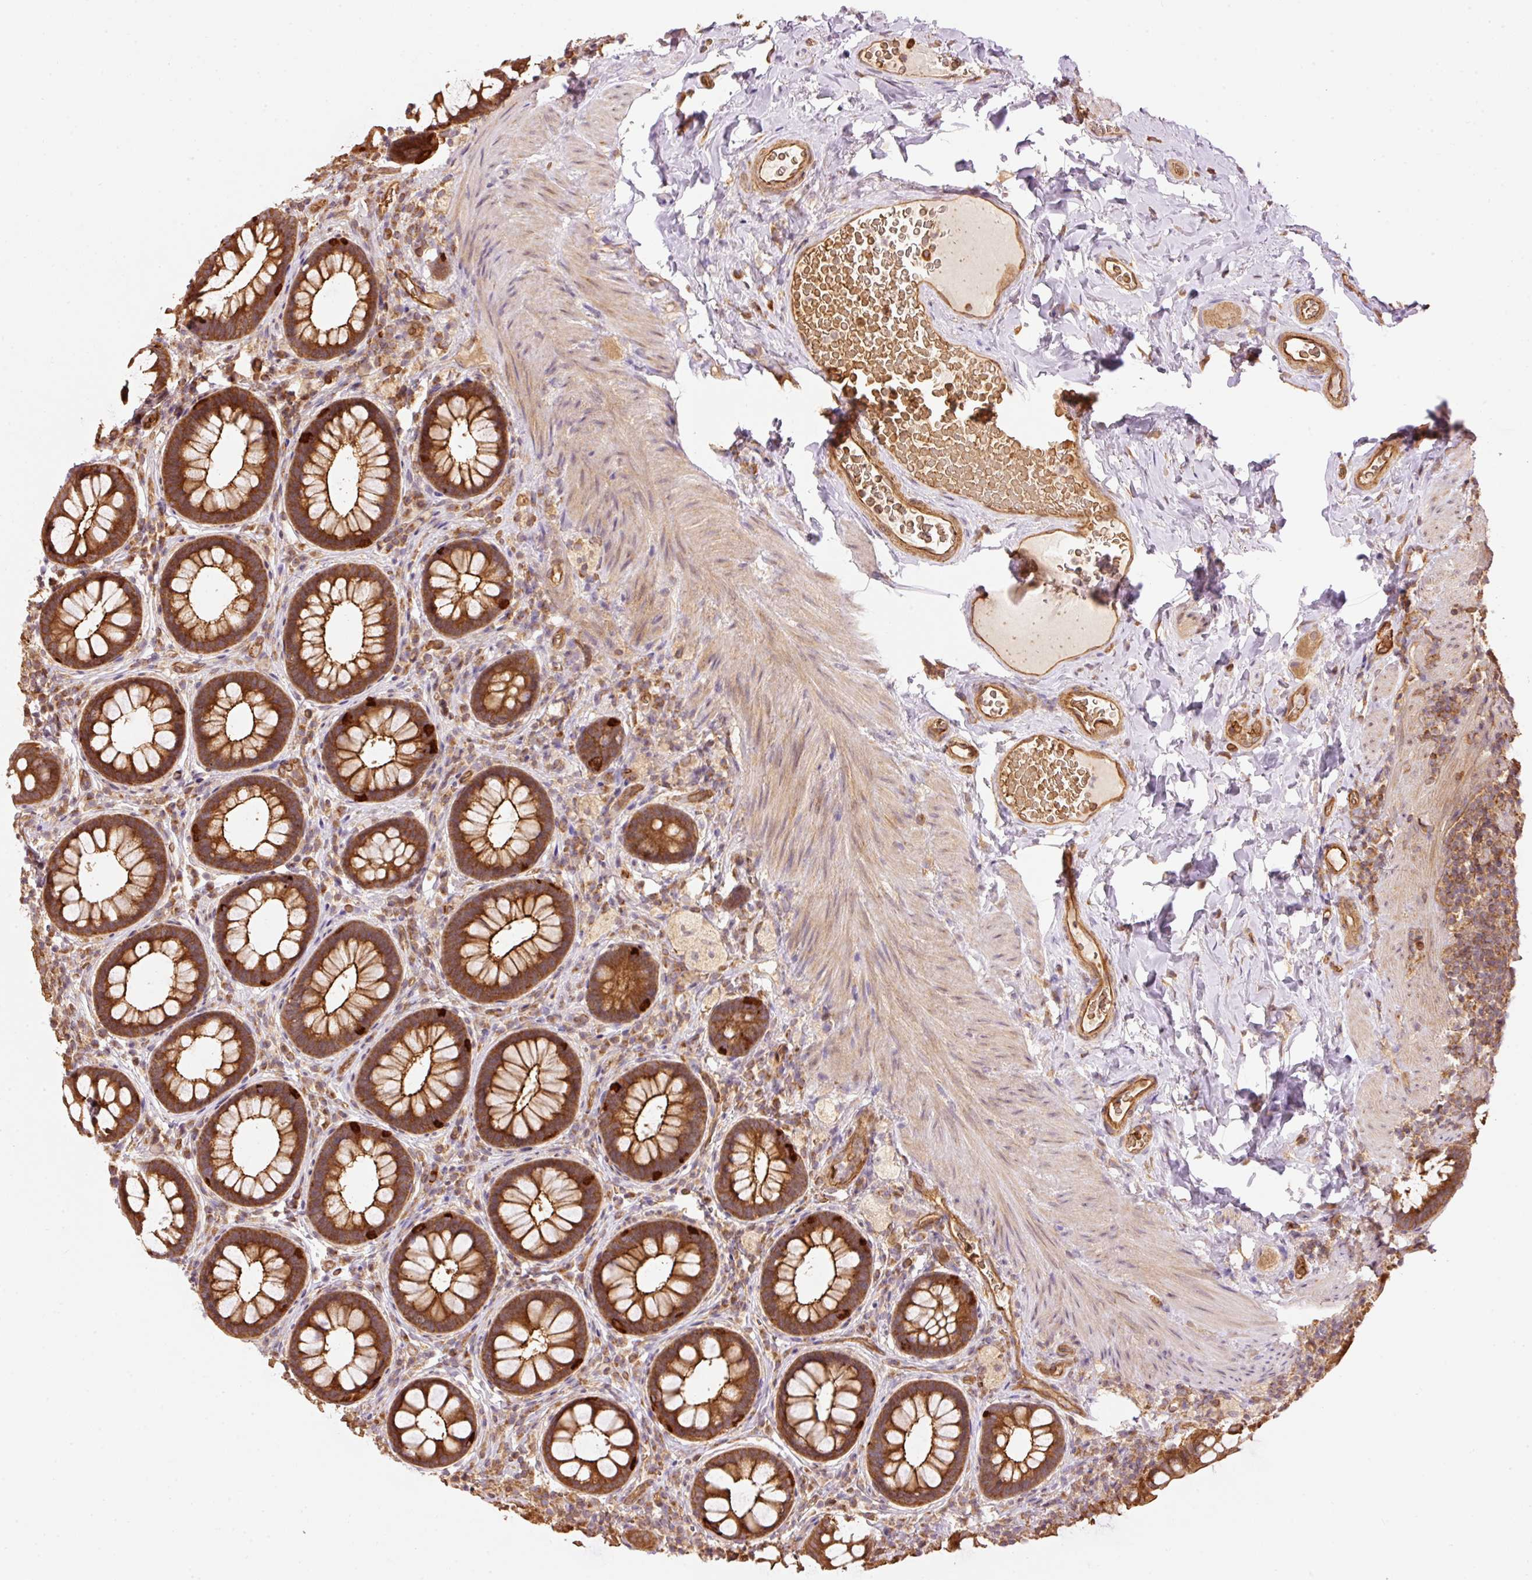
{"staining": {"intensity": "strong", "quantity": ">75%", "location": "cytoplasmic/membranous"}, "tissue": "rectum", "cell_type": "Glandular cells", "image_type": "normal", "snomed": [{"axis": "morphology", "description": "Normal tissue, NOS"}, {"axis": "topography", "description": "Rectum"}], "caption": "A high amount of strong cytoplasmic/membranous staining is appreciated in about >75% of glandular cells in normal rectum.", "gene": "ADCY4", "patient": {"sex": "female", "age": 69}}